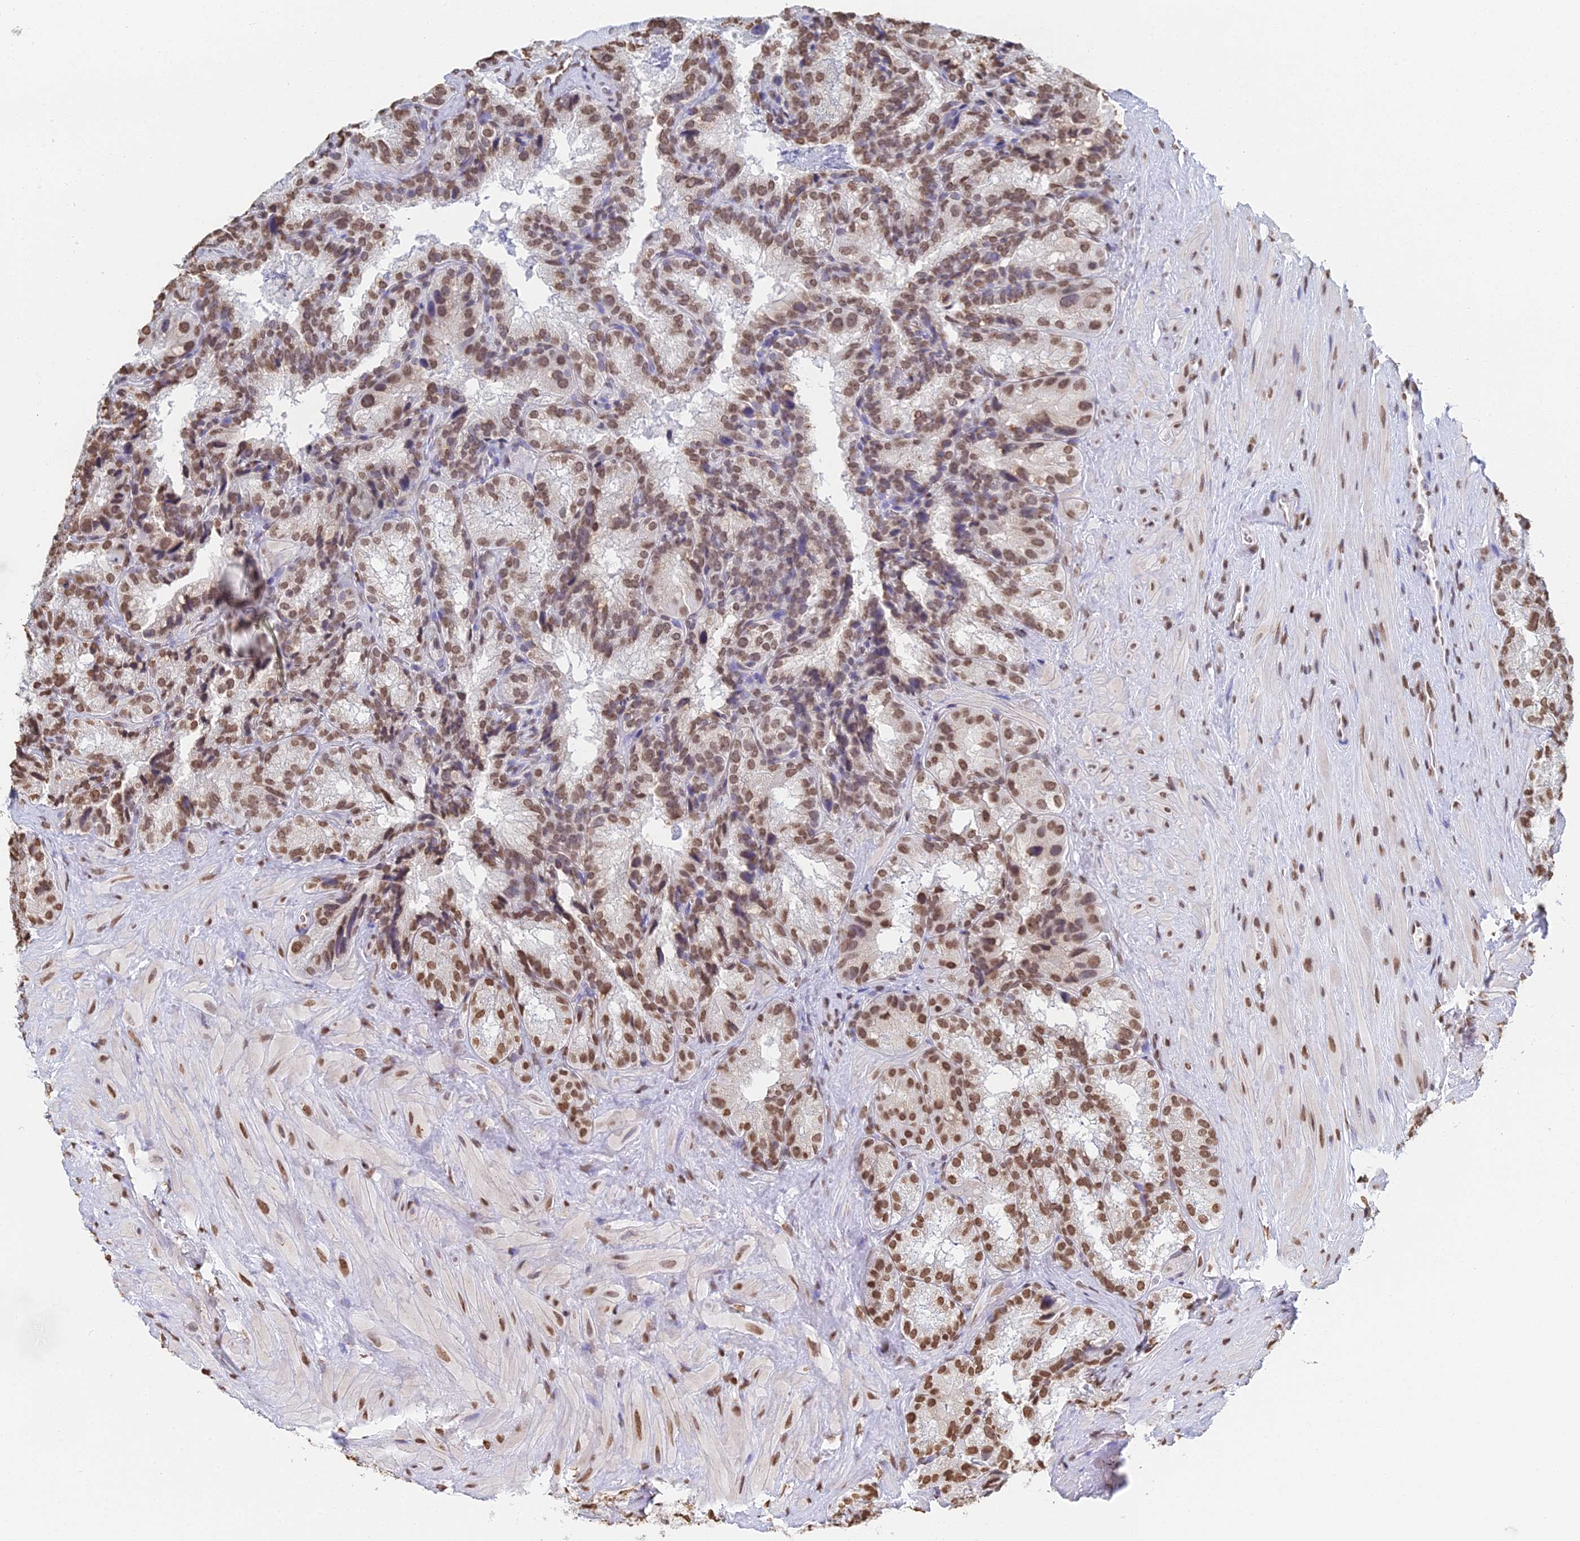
{"staining": {"intensity": "moderate", "quantity": ">75%", "location": "nuclear"}, "tissue": "seminal vesicle", "cell_type": "Glandular cells", "image_type": "normal", "snomed": [{"axis": "morphology", "description": "Normal tissue, NOS"}, {"axis": "topography", "description": "Seminal veicle"}], "caption": "This photomicrograph demonstrates immunohistochemistry staining of benign human seminal vesicle, with medium moderate nuclear positivity in approximately >75% of glandular cells.", "gene": "GBP3", "patient": {"sex": "male", "age": 58}}